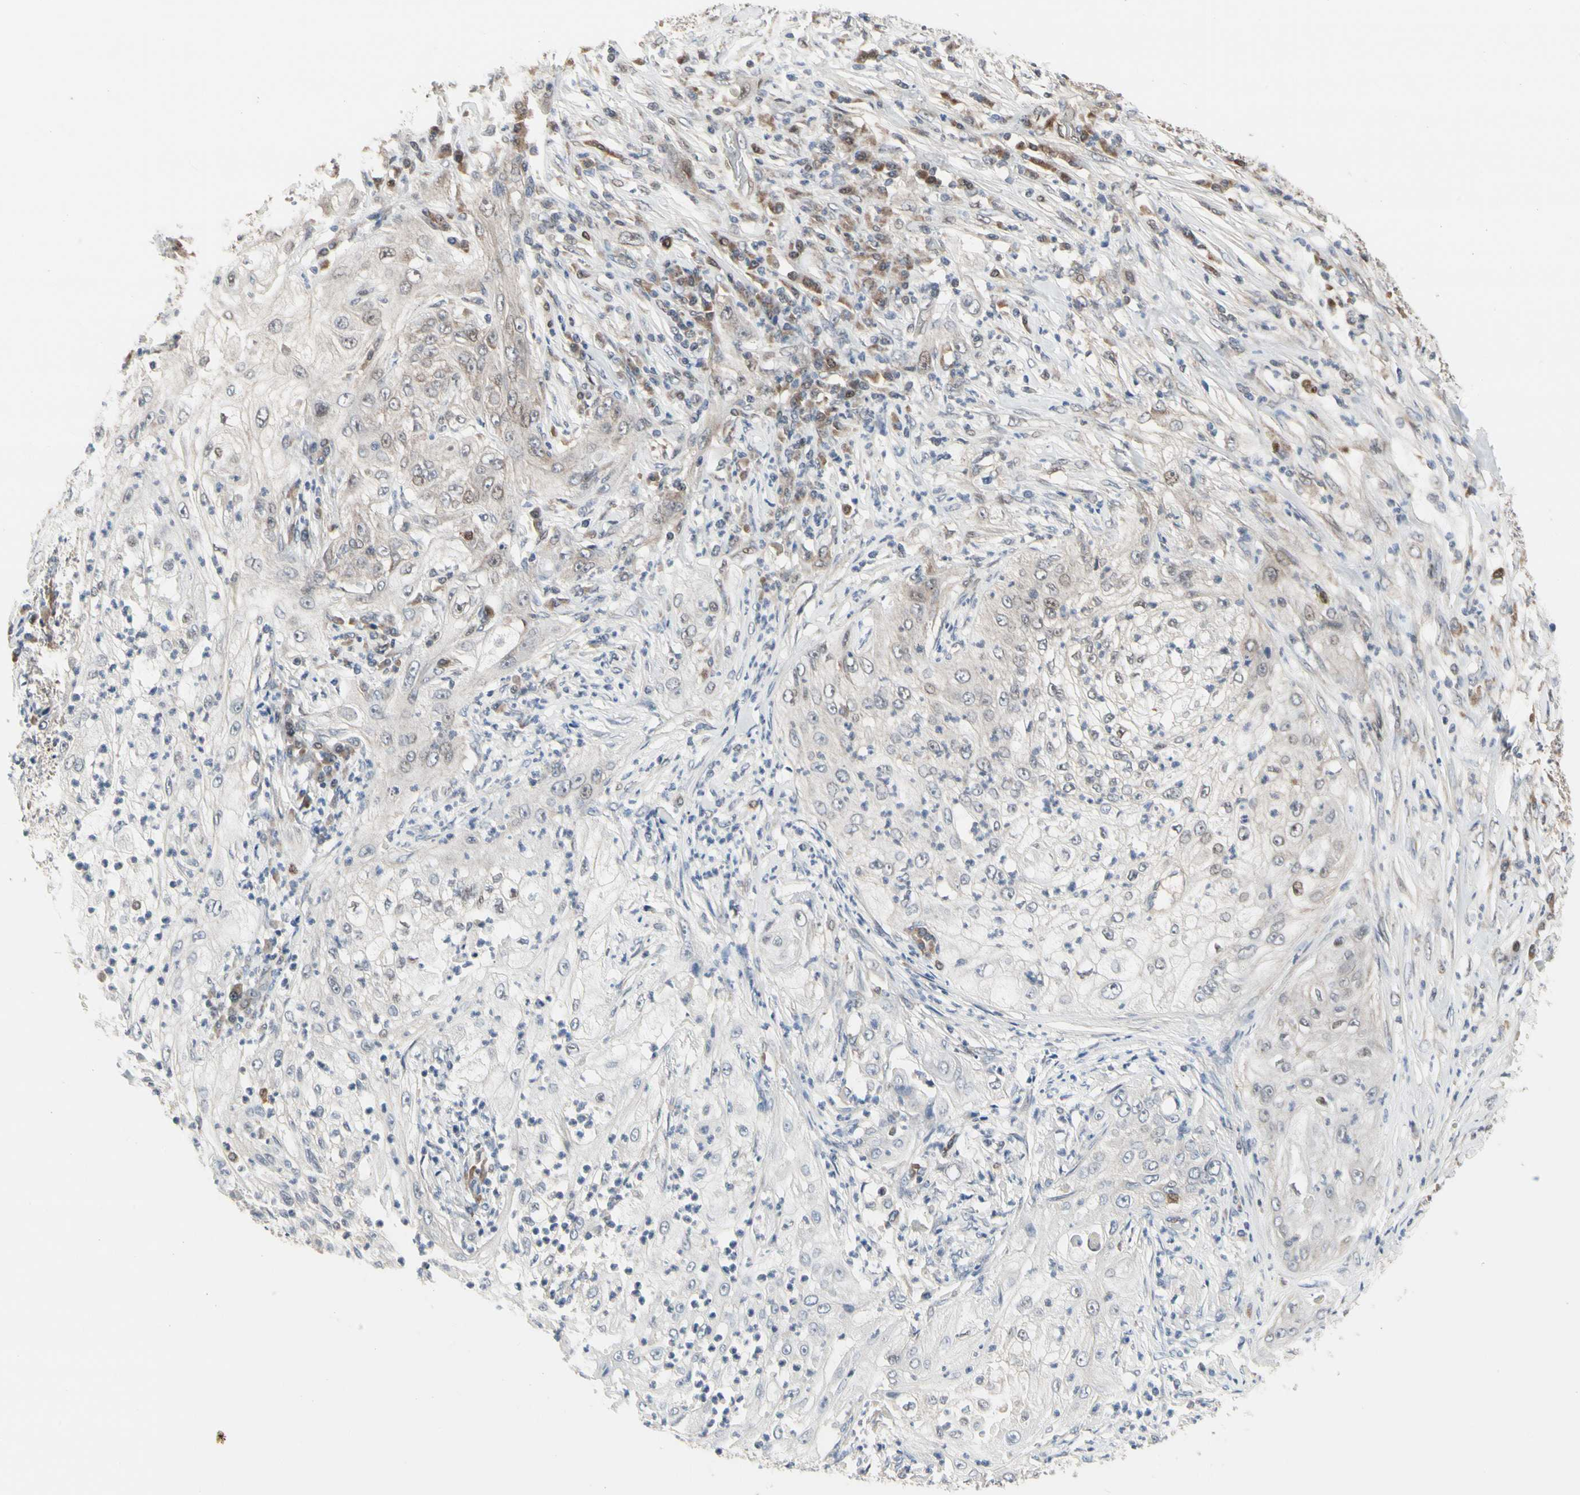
{"staining": {"intensity": "weak", "quantity": ">75%", "location": "cytoplasmic/membranous"}, "tissue": "lung cancer", "cell_type": "Tumor cells", "image_type": "cancer", "snomed": [{"axis": "morphology", "description": "Inflammation, NOS"}, {"axis": "morphology", "description": "Squamous cell carcinoma, NOS"}, {"axis": "topography", "description": "Lymph node"}, {"axis": "topography", "description": "Soft tissue"}, {"axis": "topography", "description": "Lung"}], "caption": "Weak cytoplasmic/membranous positivity is present in about >75% of tumor cells in squamous cell carcinoma (lung).", "gene": "CDK5", "patient": {"sex": "male", "age": 66}}